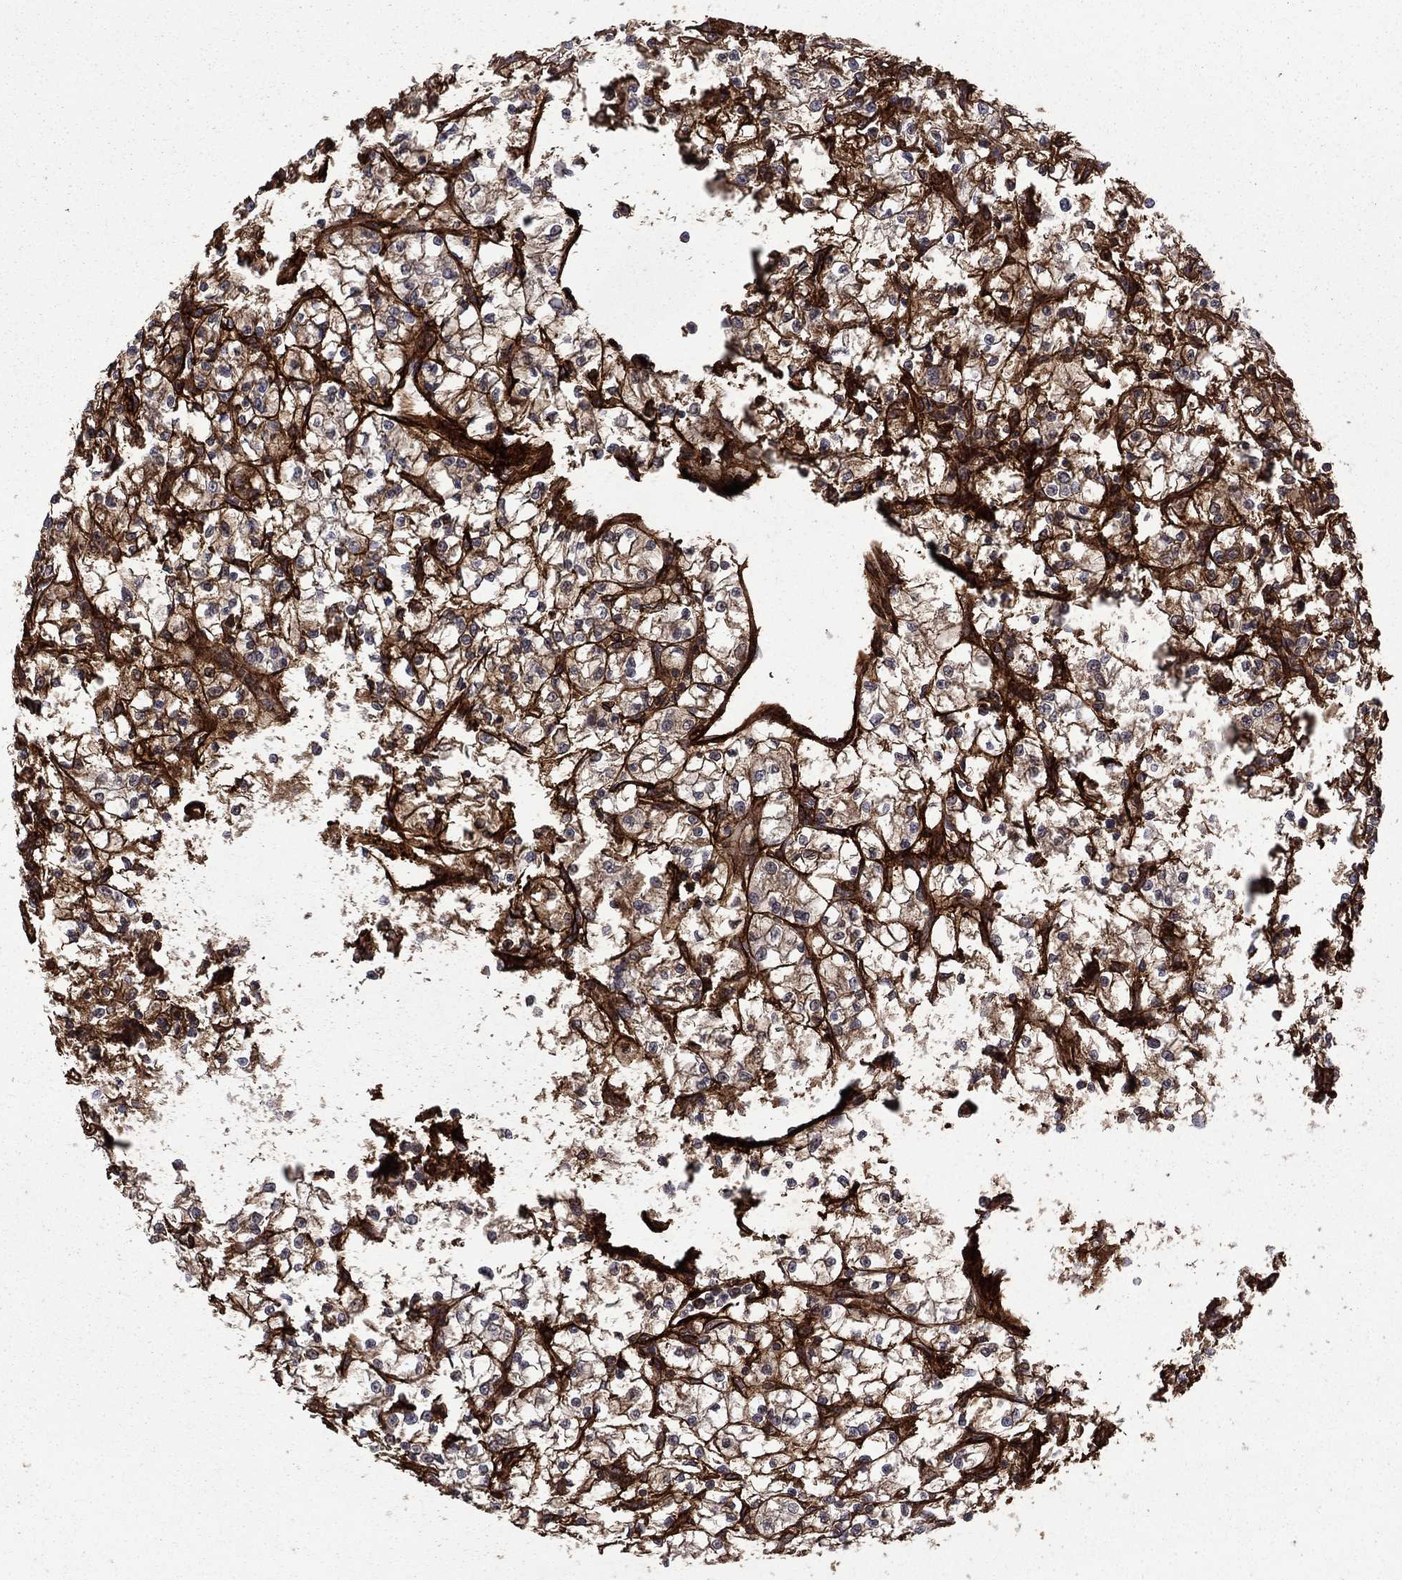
{"staining": {"intensity": "moderate", "quantity": "25%-75%", "location": "cytoplasmic/membranous"}, "tissue": "renal cancer", "cell_type": "Tumor cells", "image_type": "cancer", "snomed": [{"axis": "morphology", "description": "Adenocarcinoma, NOS"}, {"axis": "topography", "description": "Kidney"}], "caption": "Renal cancer stained for a protein (brown) displays moderate cytoplasmic/membranous positive staining in approximately 25%-75% of tumor cells.", "gene": "COL18A1", "patient": {"sex": "female", "age": 64}}